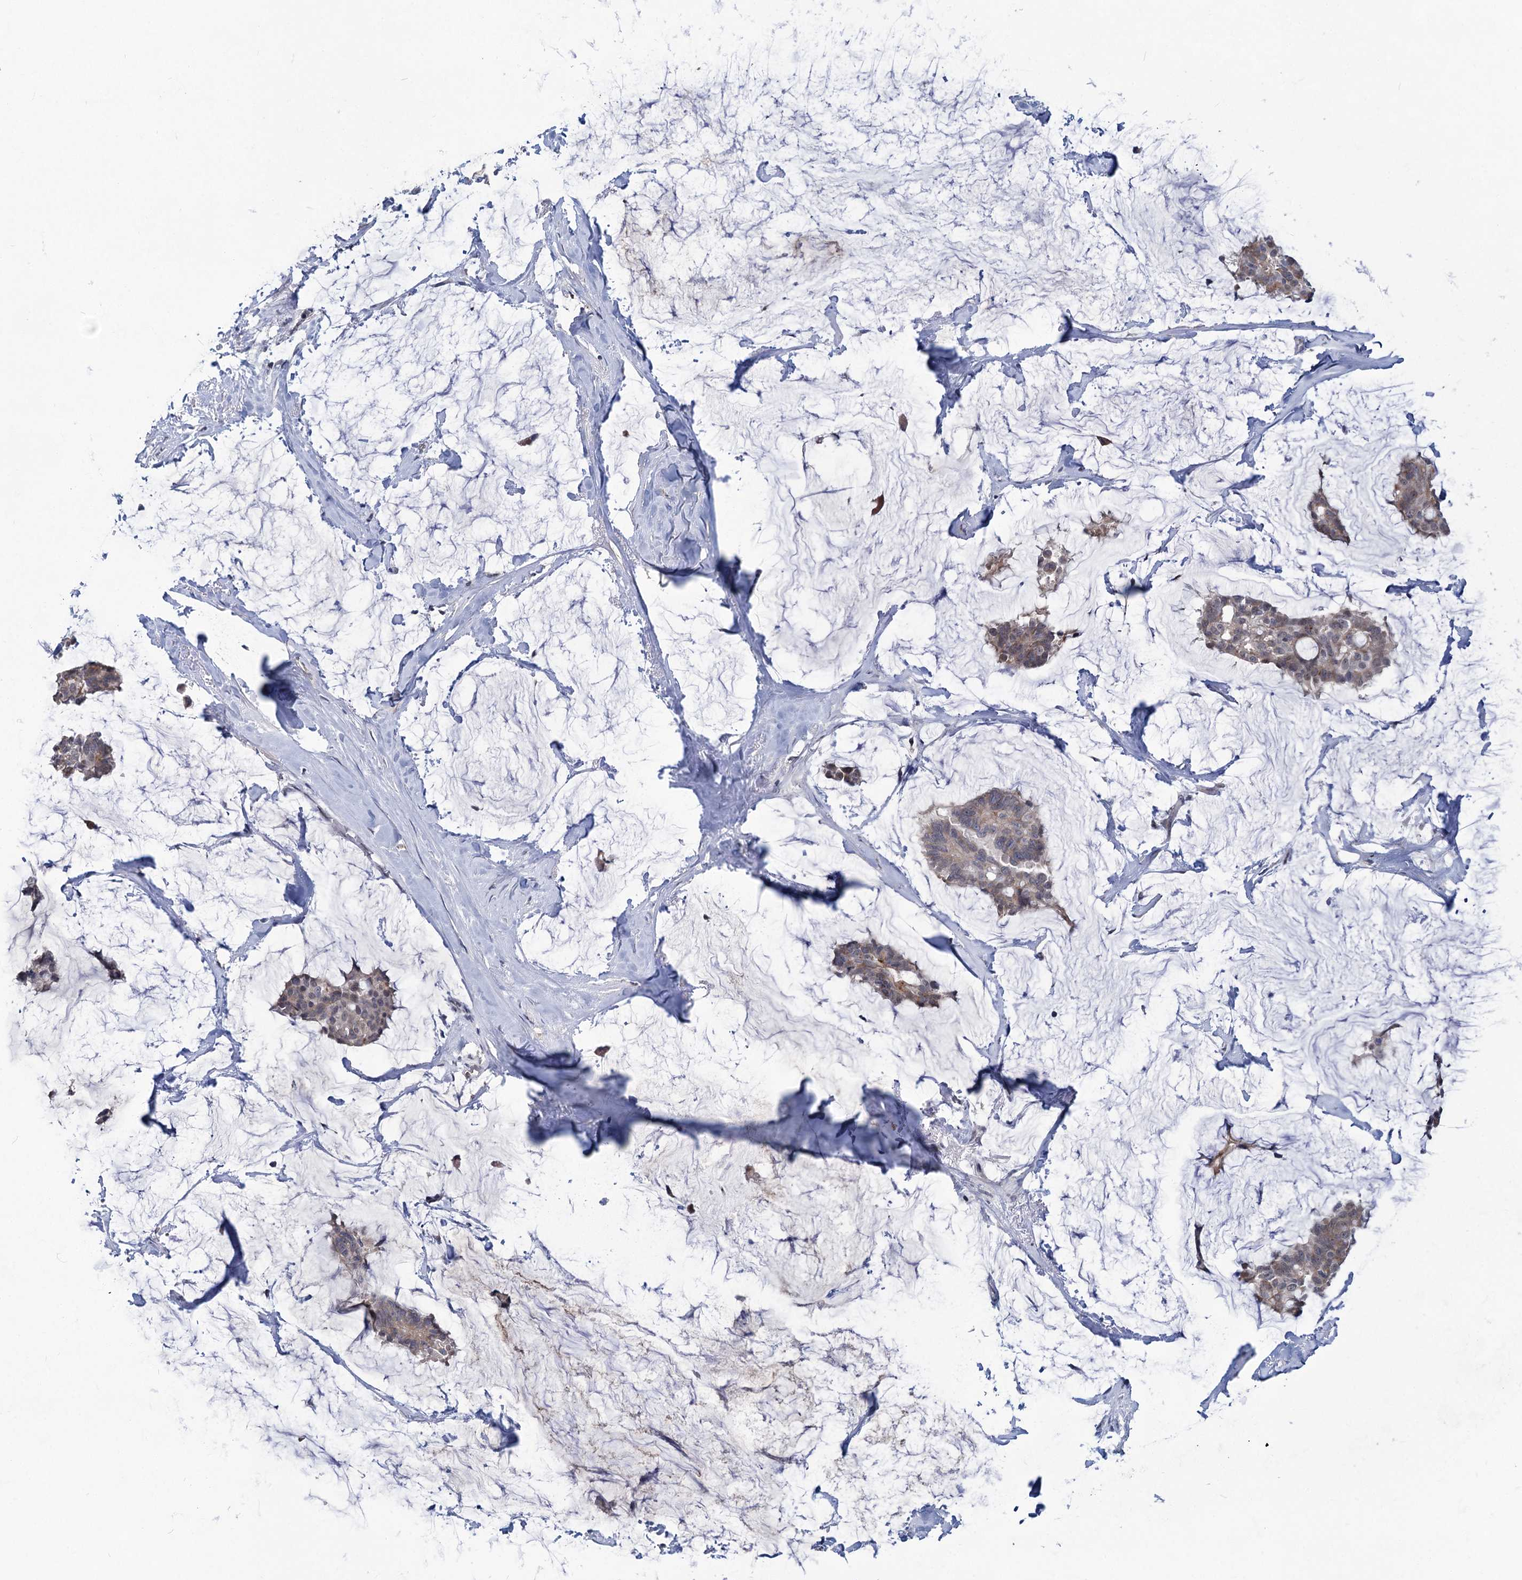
{"staining": {"intensity": "moderate", "quantity": "25%-75%", "location": "cytoplasmic/membranous"}, "tissue": "breast cancer", "cell_type": "Tumor cells", "image_type": "cancer", "snomed": [{"axis": "morphology", "description": "Duct carcinoma"}, {"axis": "topography", "description": "Breast"}], "caption": "An IHC photomicrograph of neoplastic tissue is shown. Protein staining in brown shows moderate cytoplasmic/membranous positivity in infiltrating ductal carcinoma (breast) within tumor cells.", "gene": "TTC17", "patient": {"sex": "female", "age": 93}}